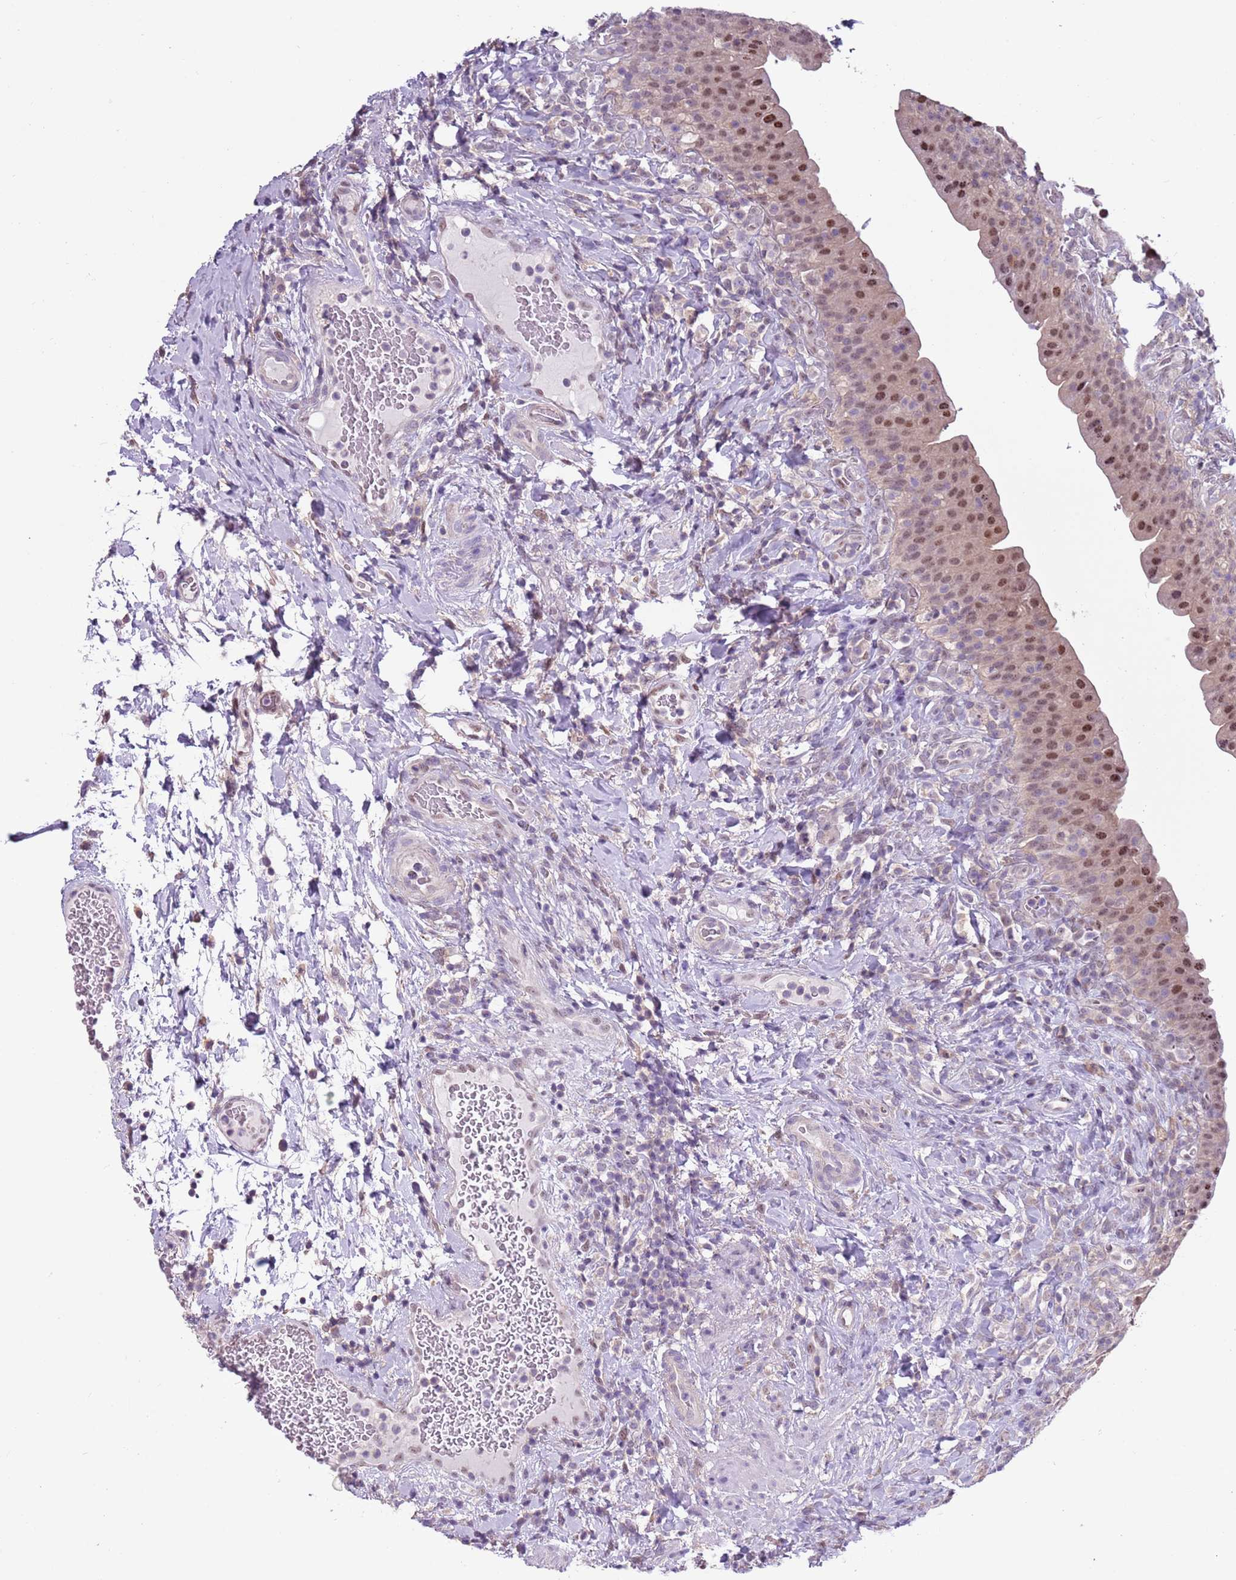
{"staining": {"intensity": "moderate", "quantity": "25%-75%", "location": "nuclear"}, "tissue": "urinary bladder", "cell_type": "Urothelial cells", "image_type": "normal", "snomed": [{"axis": "morphology", "description": "Normal tissue, NOS"}, {"axis": "morphology", "description": "Inflammation, NOS"}, {"axis": "topography", "description": "Urinary bladder"}], "caption": "IHC photomicrograph of normal human urinary bladder stained for a protein (brown), which exhibits medium levels of moderate nuclear expression in approximately 25%-75% of urothelial cells.", "gene": "CAPN9", "patient": {"sex": "male", "age": 64}}